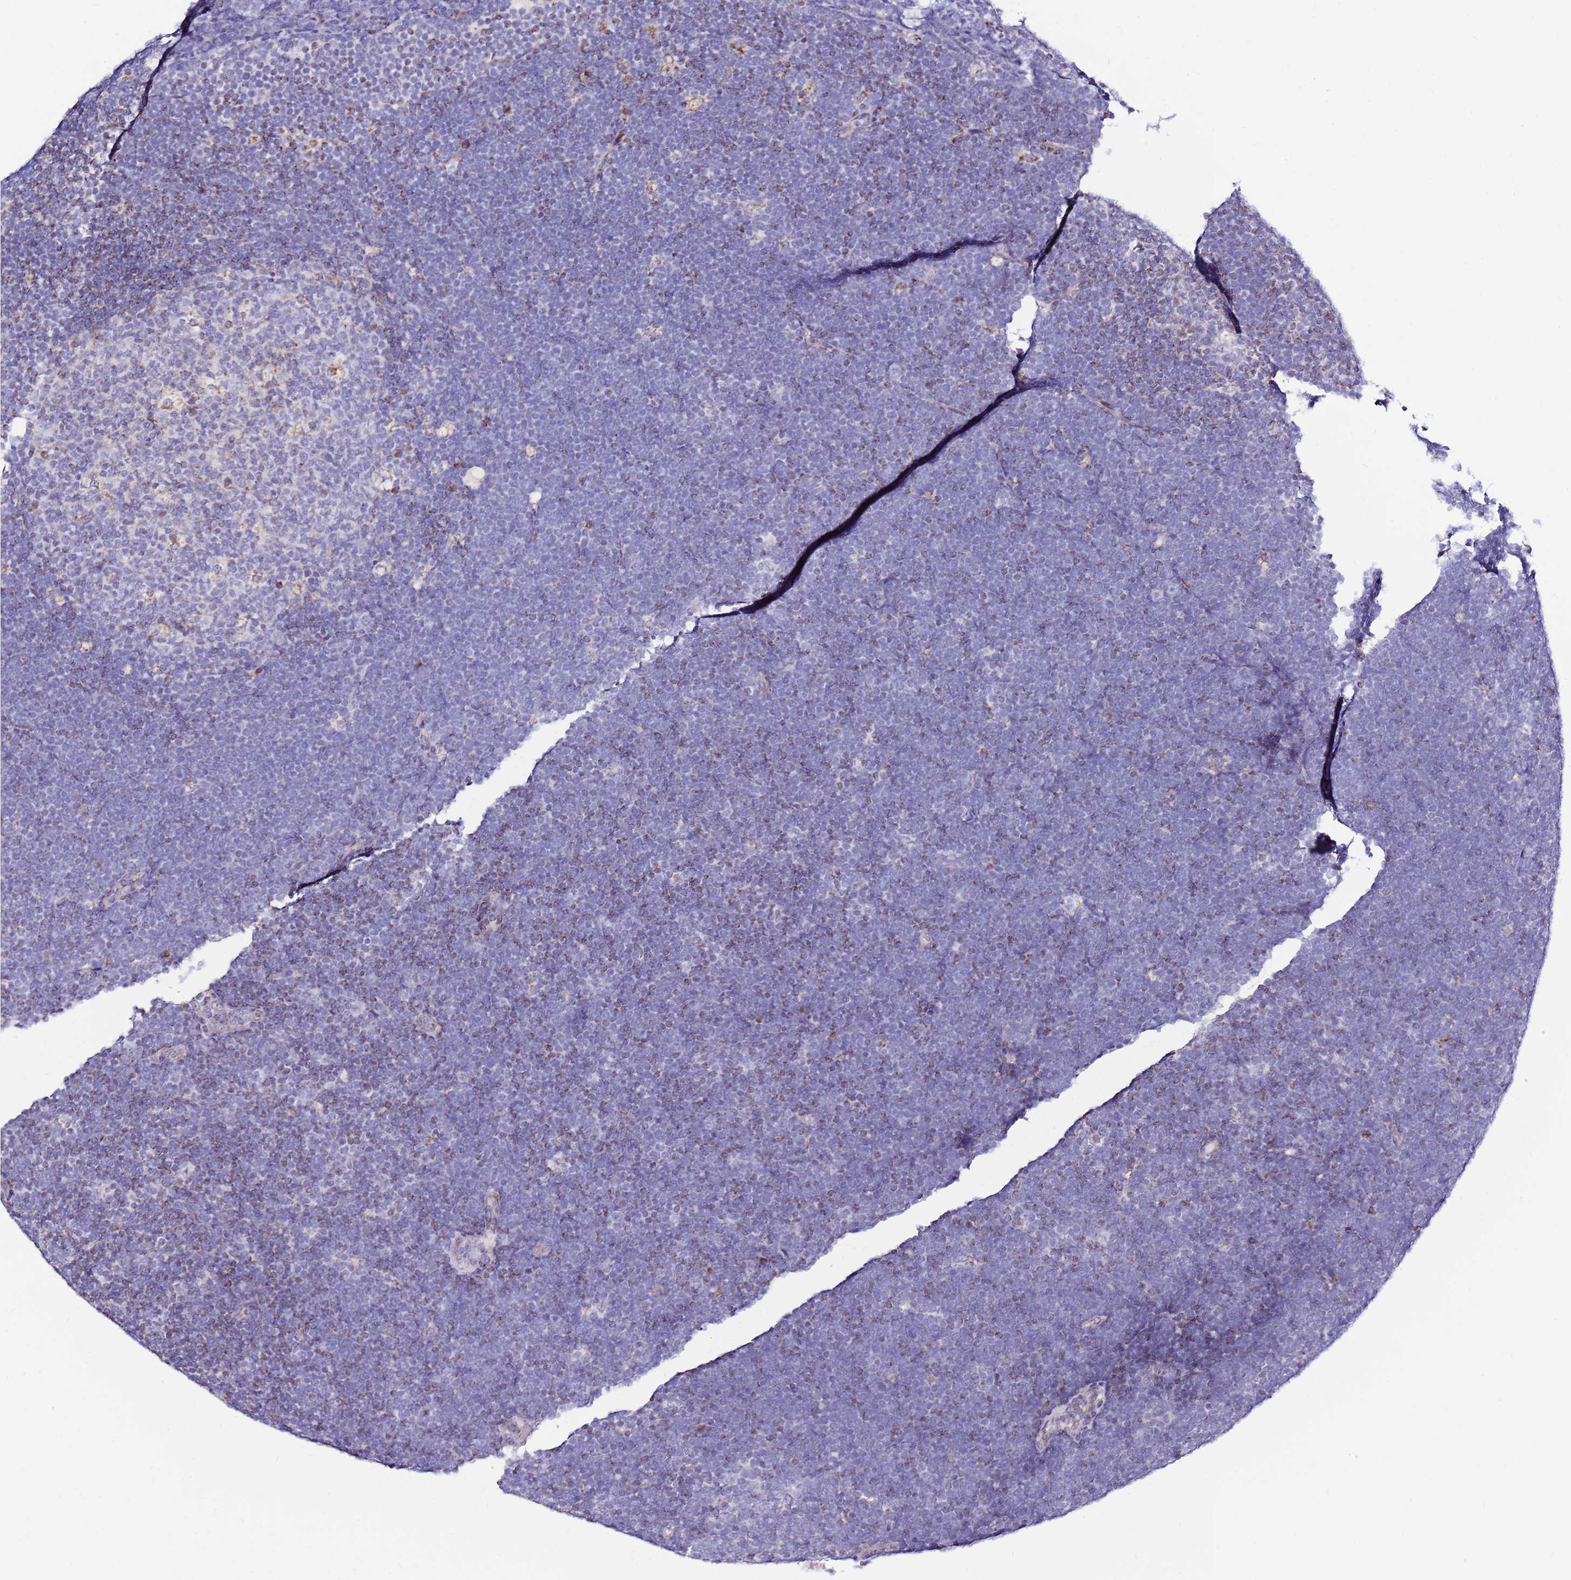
{"staining": {"intensity": "negative", "quantity": "none", "location": "none"}, "tissue": "lymphoma", "cell_type": "Tumor cells", "image_type": "cancer", "snomed": [{"axis": "morphology", "description": "Malignant lymphoma, non-Hodgkin's type, High grade"}, {"axis": "topography", "description": "Lymph node"}], "caption": "Tumor cells are negative for brown protein staining in malignant lymphoma, non-Hodgkin's type (high-grade).", "gene": "IGF1R", "patient": {"sex": "male", "age": 13}}